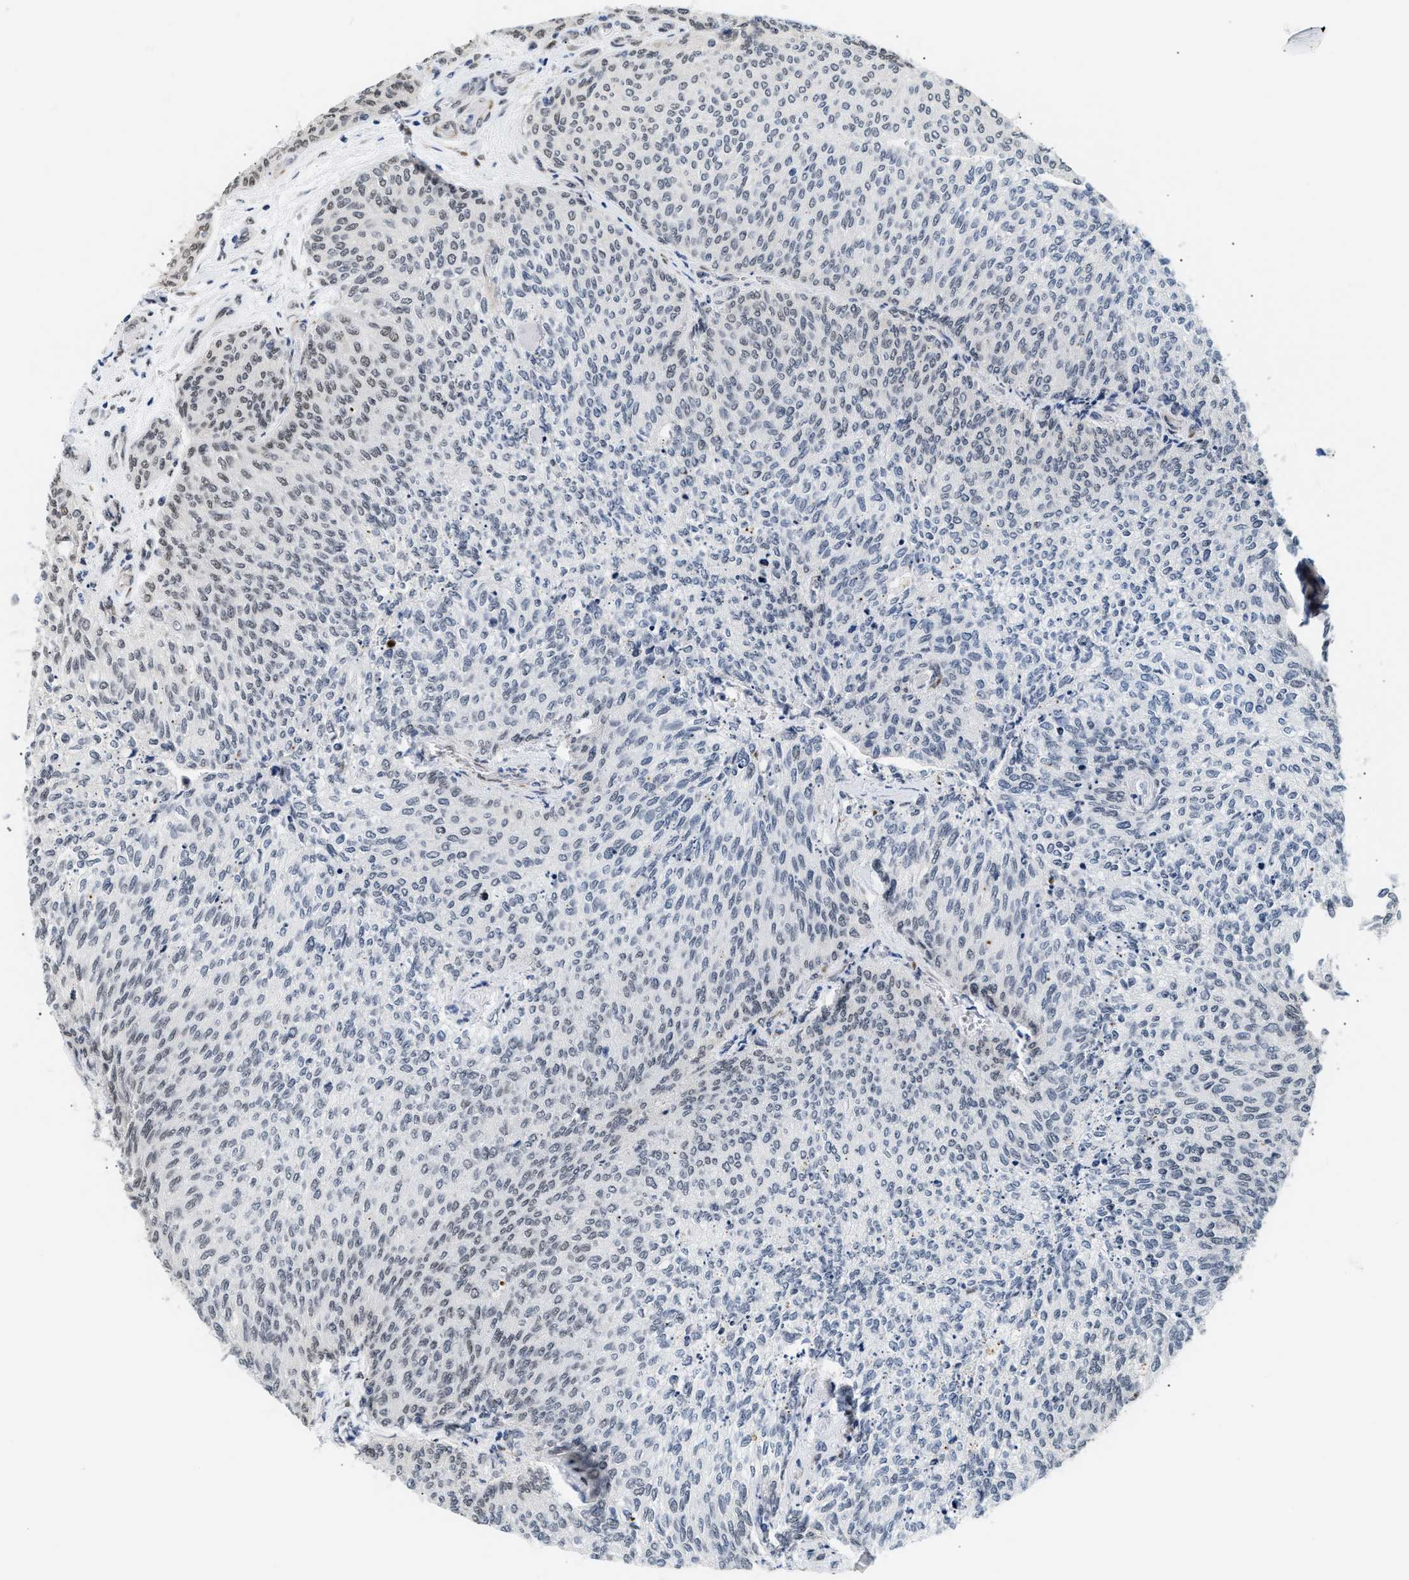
{"staining": {"intensity": "weak", "quantity": "<25%", "location": "nuclear"}, "tissue": "urothelial cancer", "cell_type": "Tumor cells", "image_type": "cancer", "snomed": [{"axis": "morphology", "description": "Urothelial carcinoma, Low grade"}, {"axis": "topography", "description": "Urinary bladder"}], "caption": "Urothelial cancer was stained to show a protein in brown. There is no significant expression in tumor cells.", "gene": "THOC1", "patient": {"sex": "female", "age": 79}}